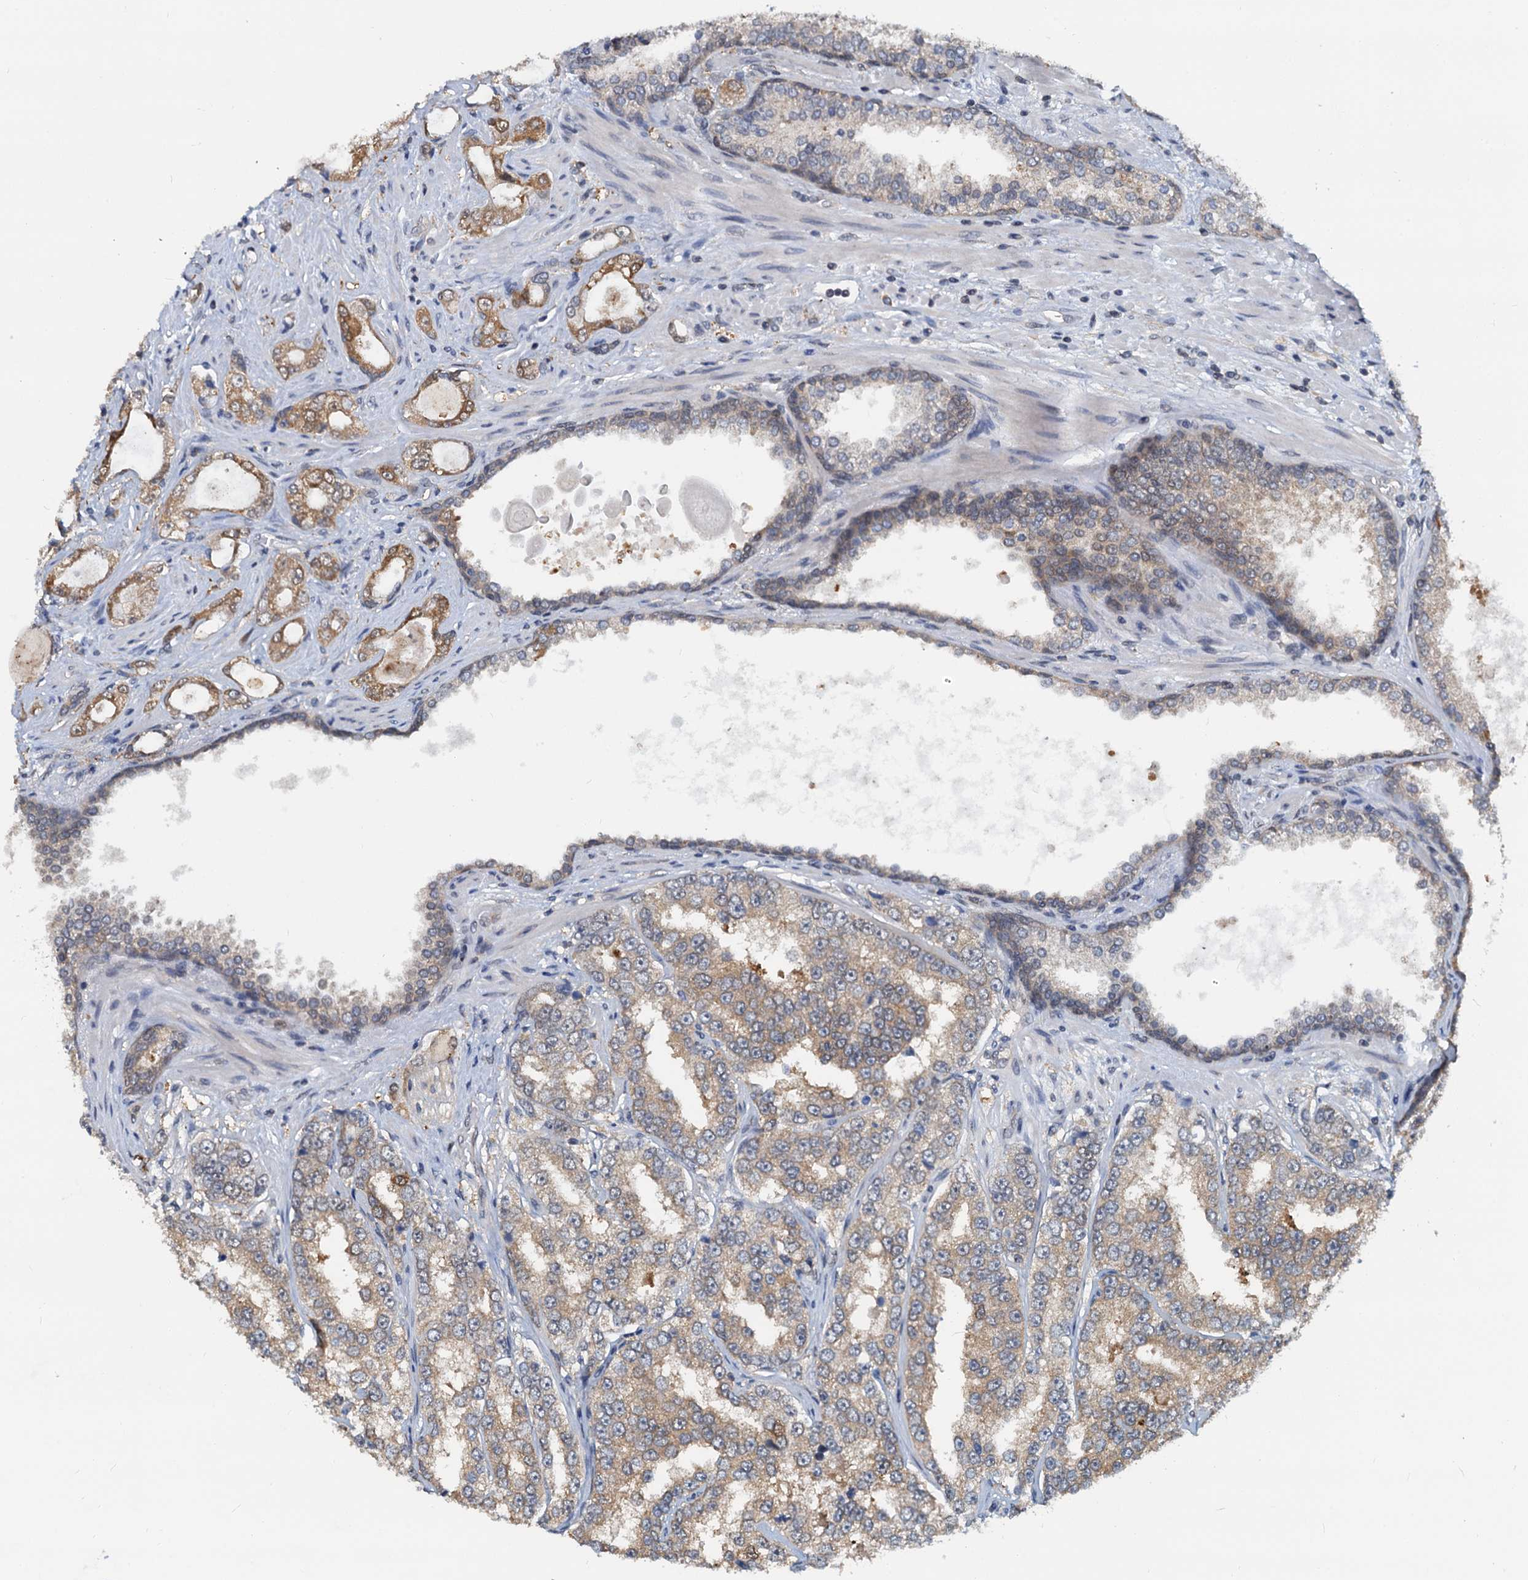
{"staining": {"intensity": "moderate", "quantity": "25%-75%", "location": "cytoplasmic/membranous"}, "tissue": "prostate cancer", "cell_type": "Tumor cells", "image_type": "cancer", "snomed": [{"axis": "morphology", "description": "Normal tissue, NOS"}, {"axis": "morphology", "description": "Adenocarcinoma, High grade"}, {"axis": "topography", "description": "Prostate"}], "caption": "Human prostate cancer stained with a brown dye exhibits moderate cytoplasmic/membranous positive positivity in approximately 25%-75% of tumor cells.", "gene": "PTGES3", "patient": {"sex": "male", "age": 83}}